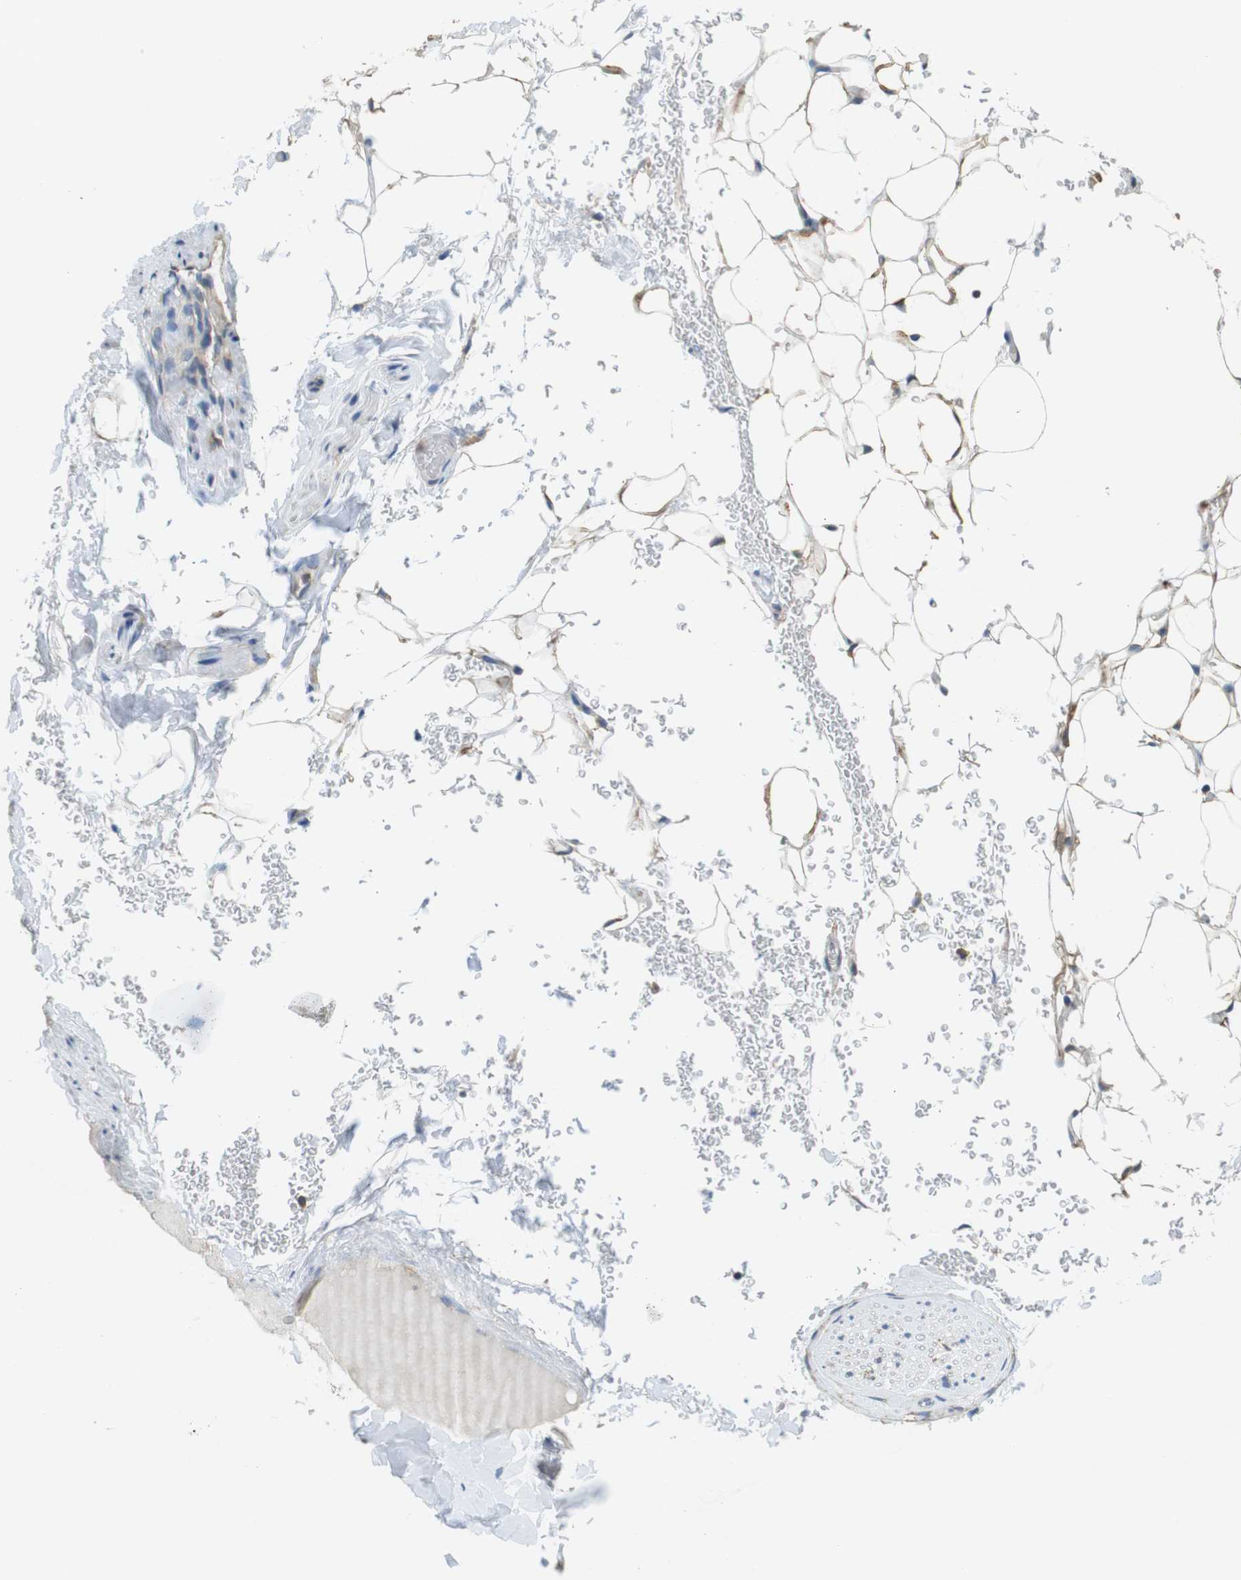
{"staining": {"intensity": "negative", "quantity": "none", "location": "none"}, "tissue": "adipose tissue", "cell_type": "Adipocytes", "image_type": "normal", "snomed": [{"axis": "morphology", "description": "Normal tissue, NOS"}, {"axis": "topography", "description": "Peripheral nerve tissue"}], "caption": "The immunohistochemistry (IHC) micrograph has no significant positivity in adipocytes of adipose tissue. (Immunohistochemistry, brightfield microscopy, high magnification).", "gene": "BRI3BP", "patient": {"sex": "male", "age": 70}}